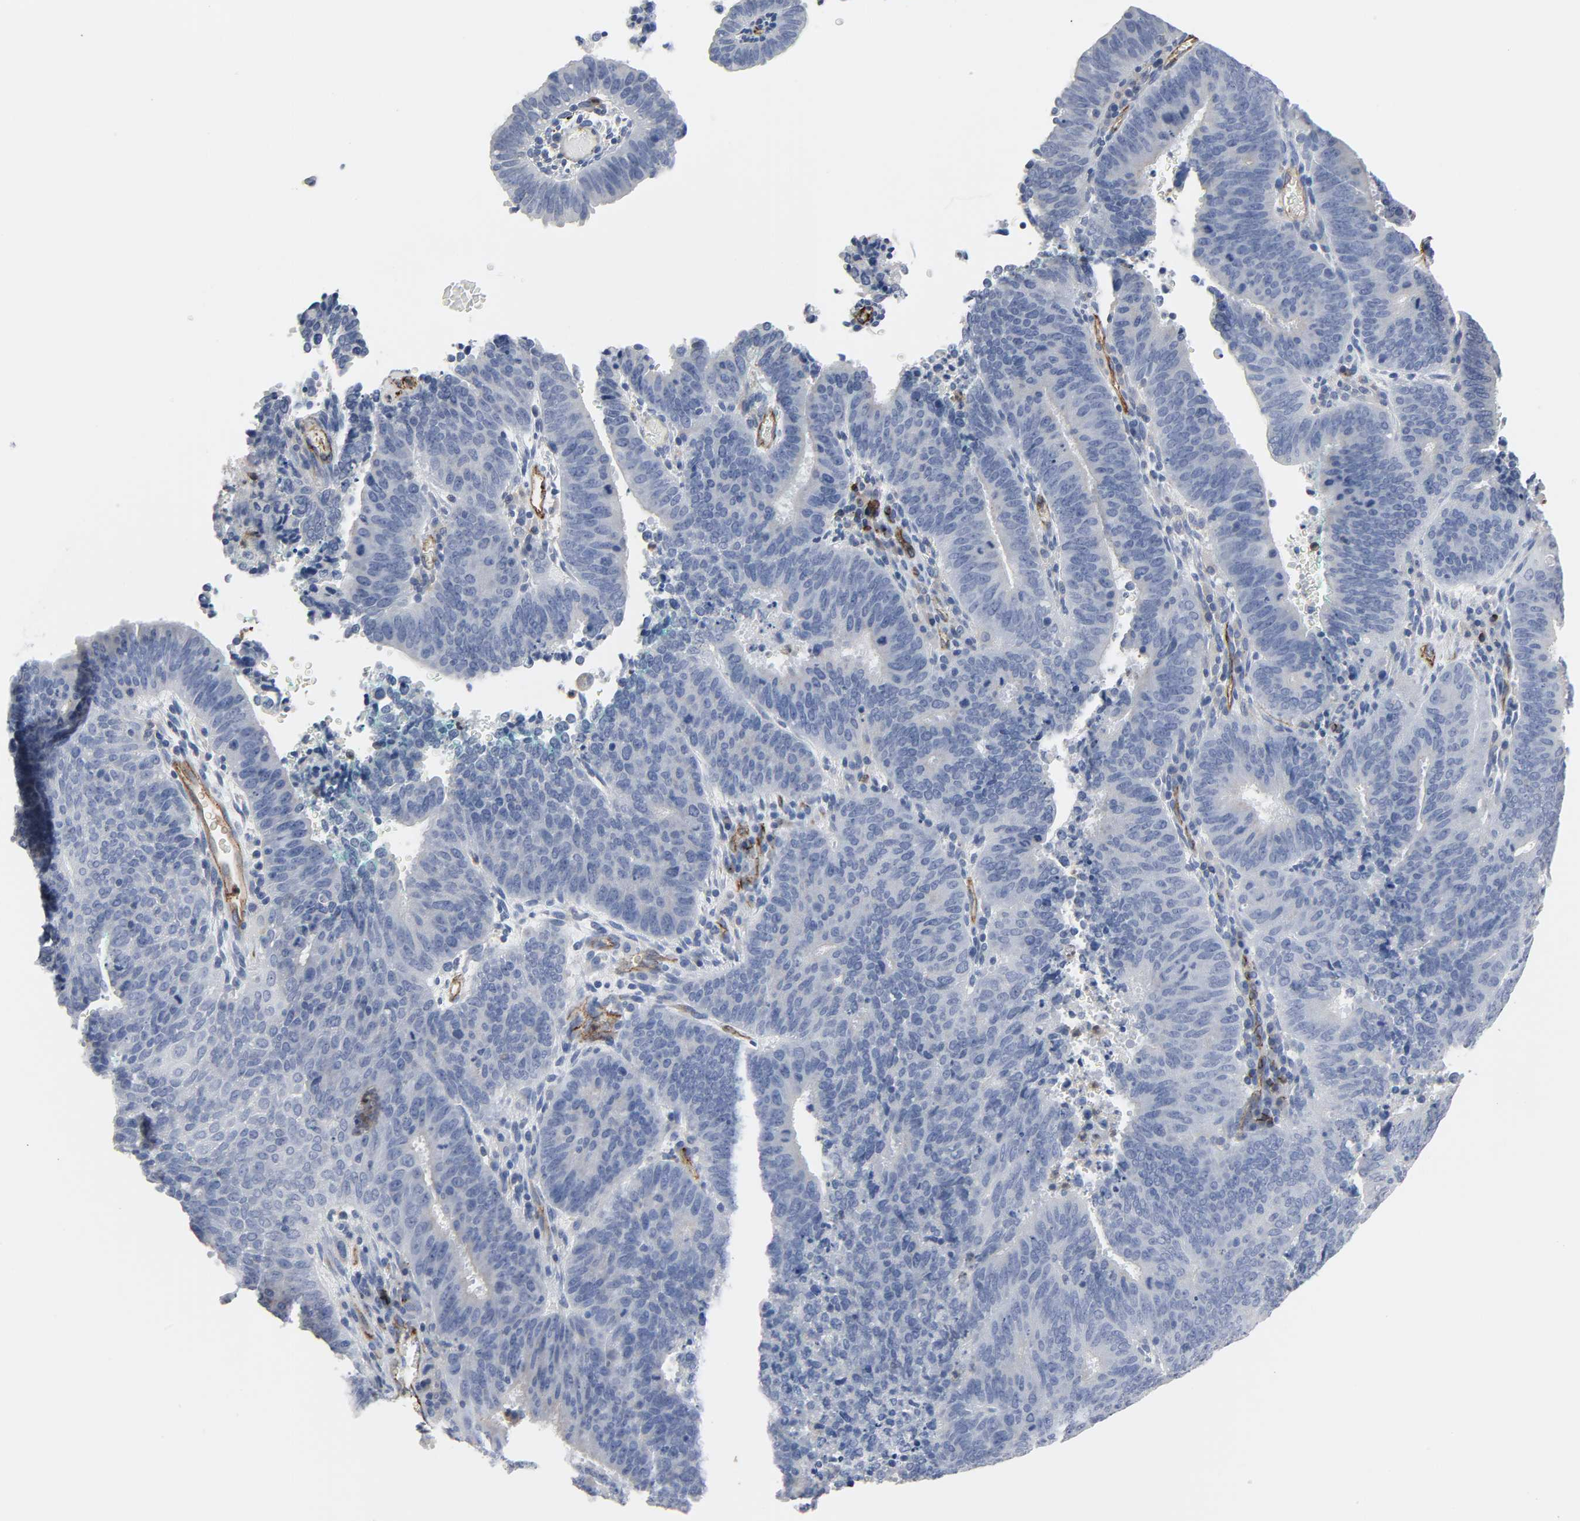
{"staining": {"intensity": "negative", "quantity": "none", "location": "none"}, "tissue": "cervical cancer", "cell_type": "Tumor cells", "image_type": "cancer", "snomed": [{"axis": "morphology", "description": "Adenocarcinoma, NOS"}, {"axis": "topography", "description": "Cervix"}], "caption": "Cervical cancer (adenocarcinoma) stained for a protein using immunohistochemistry displays no expression tumor cells.", "gene": "PECAM1", "patient": {"sex": "female", "age": 44}}